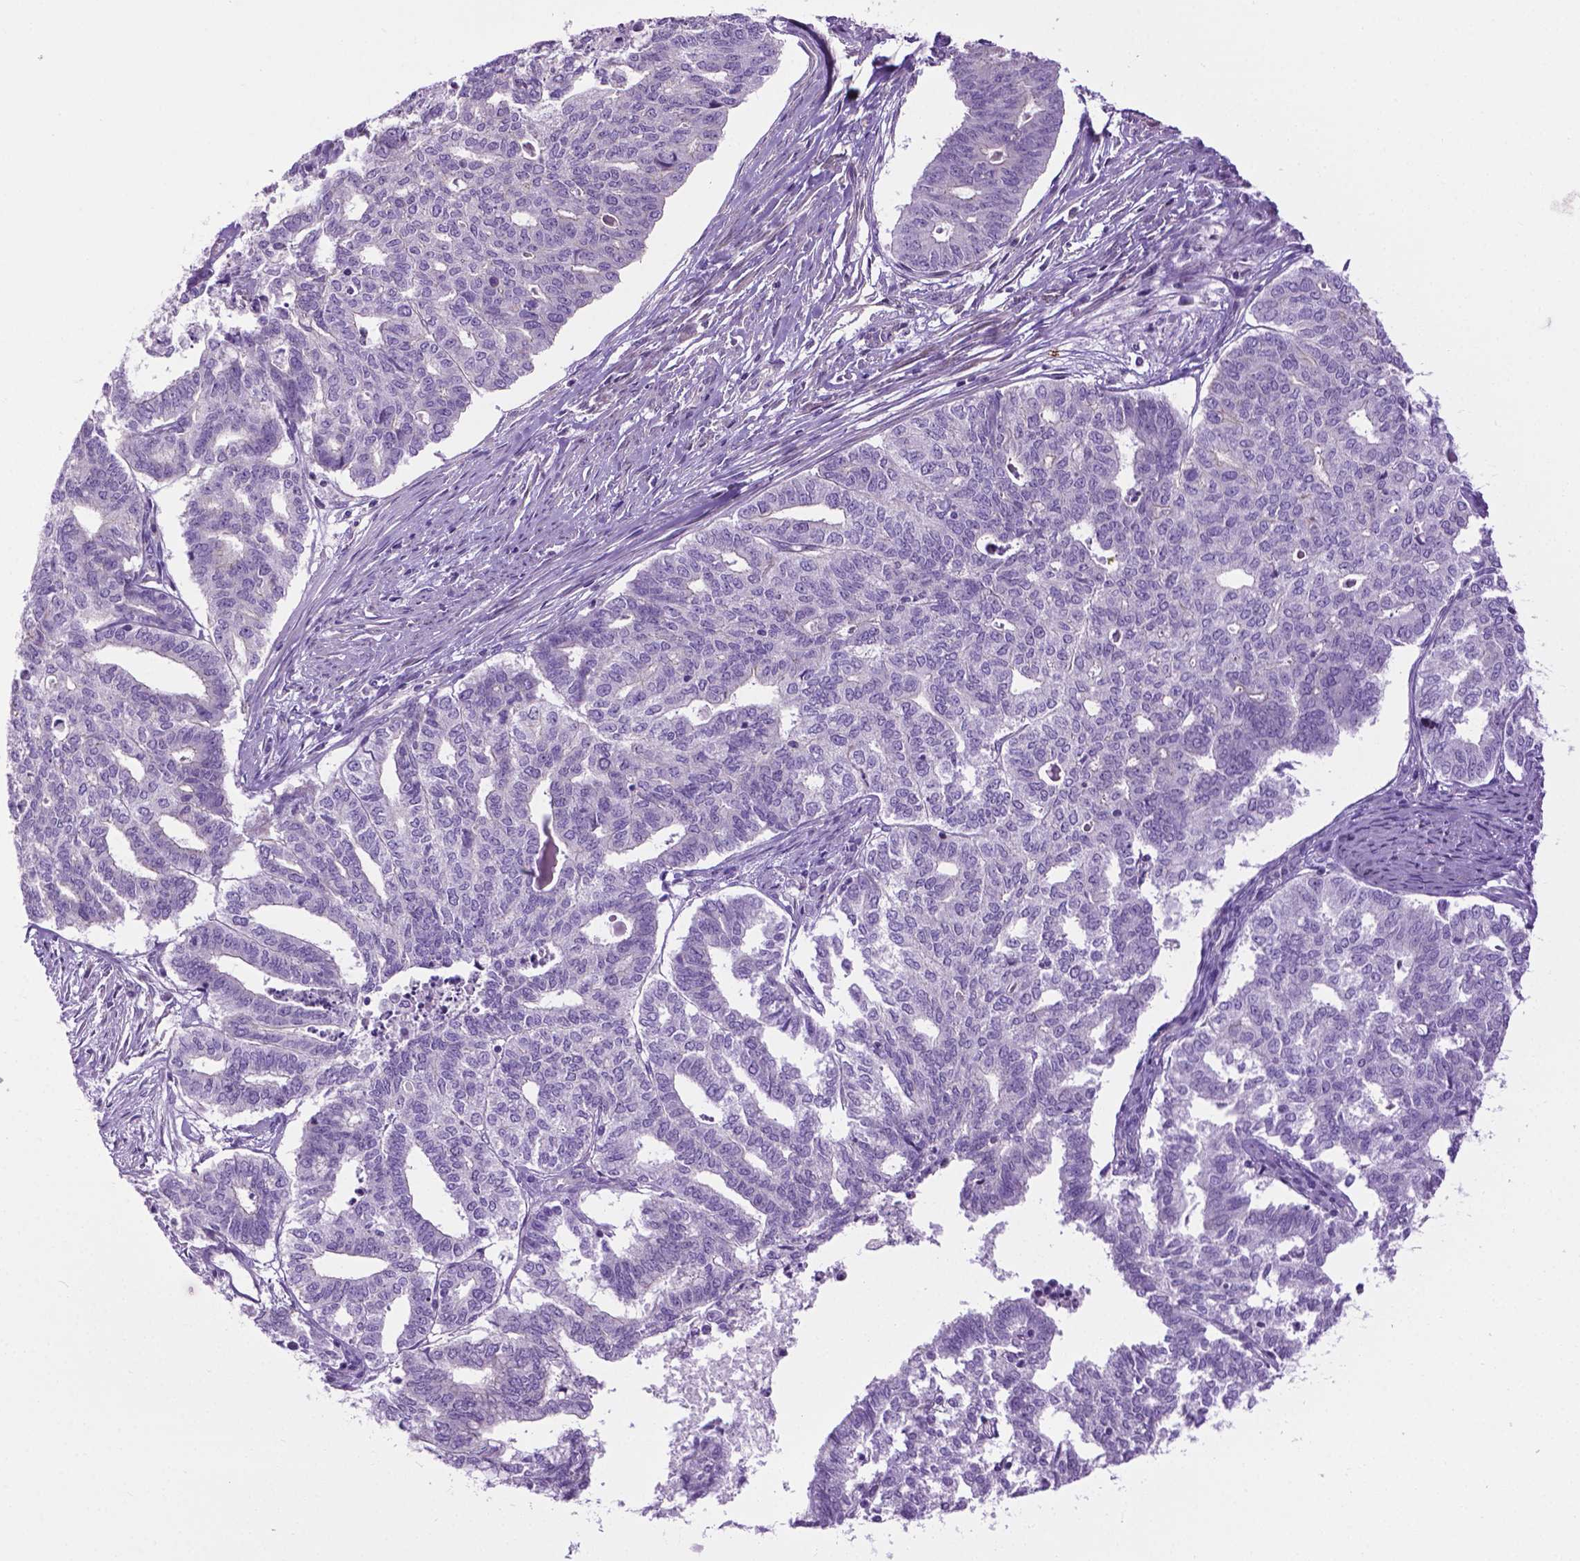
{"staining": {"intensity": "negative", "quantity": "none", "location": "none"}, "tissue": "endometrial cancer", "cell_type": "Tumor cells", "image_type": "cancer", "snomed": [{"axis": "morphology", "description": "Adenocarcinoma, NOS"}, {"axis": "topography", "description": "Endometrium"}], "caption": "The immunohistochemistry (IHC) photomicrograph has no significant expression in tumor cells of endometrial adenocarcinoma tissue.", "gene": "SPECC1L", "patient": {"sex": "female", "age": 79}}